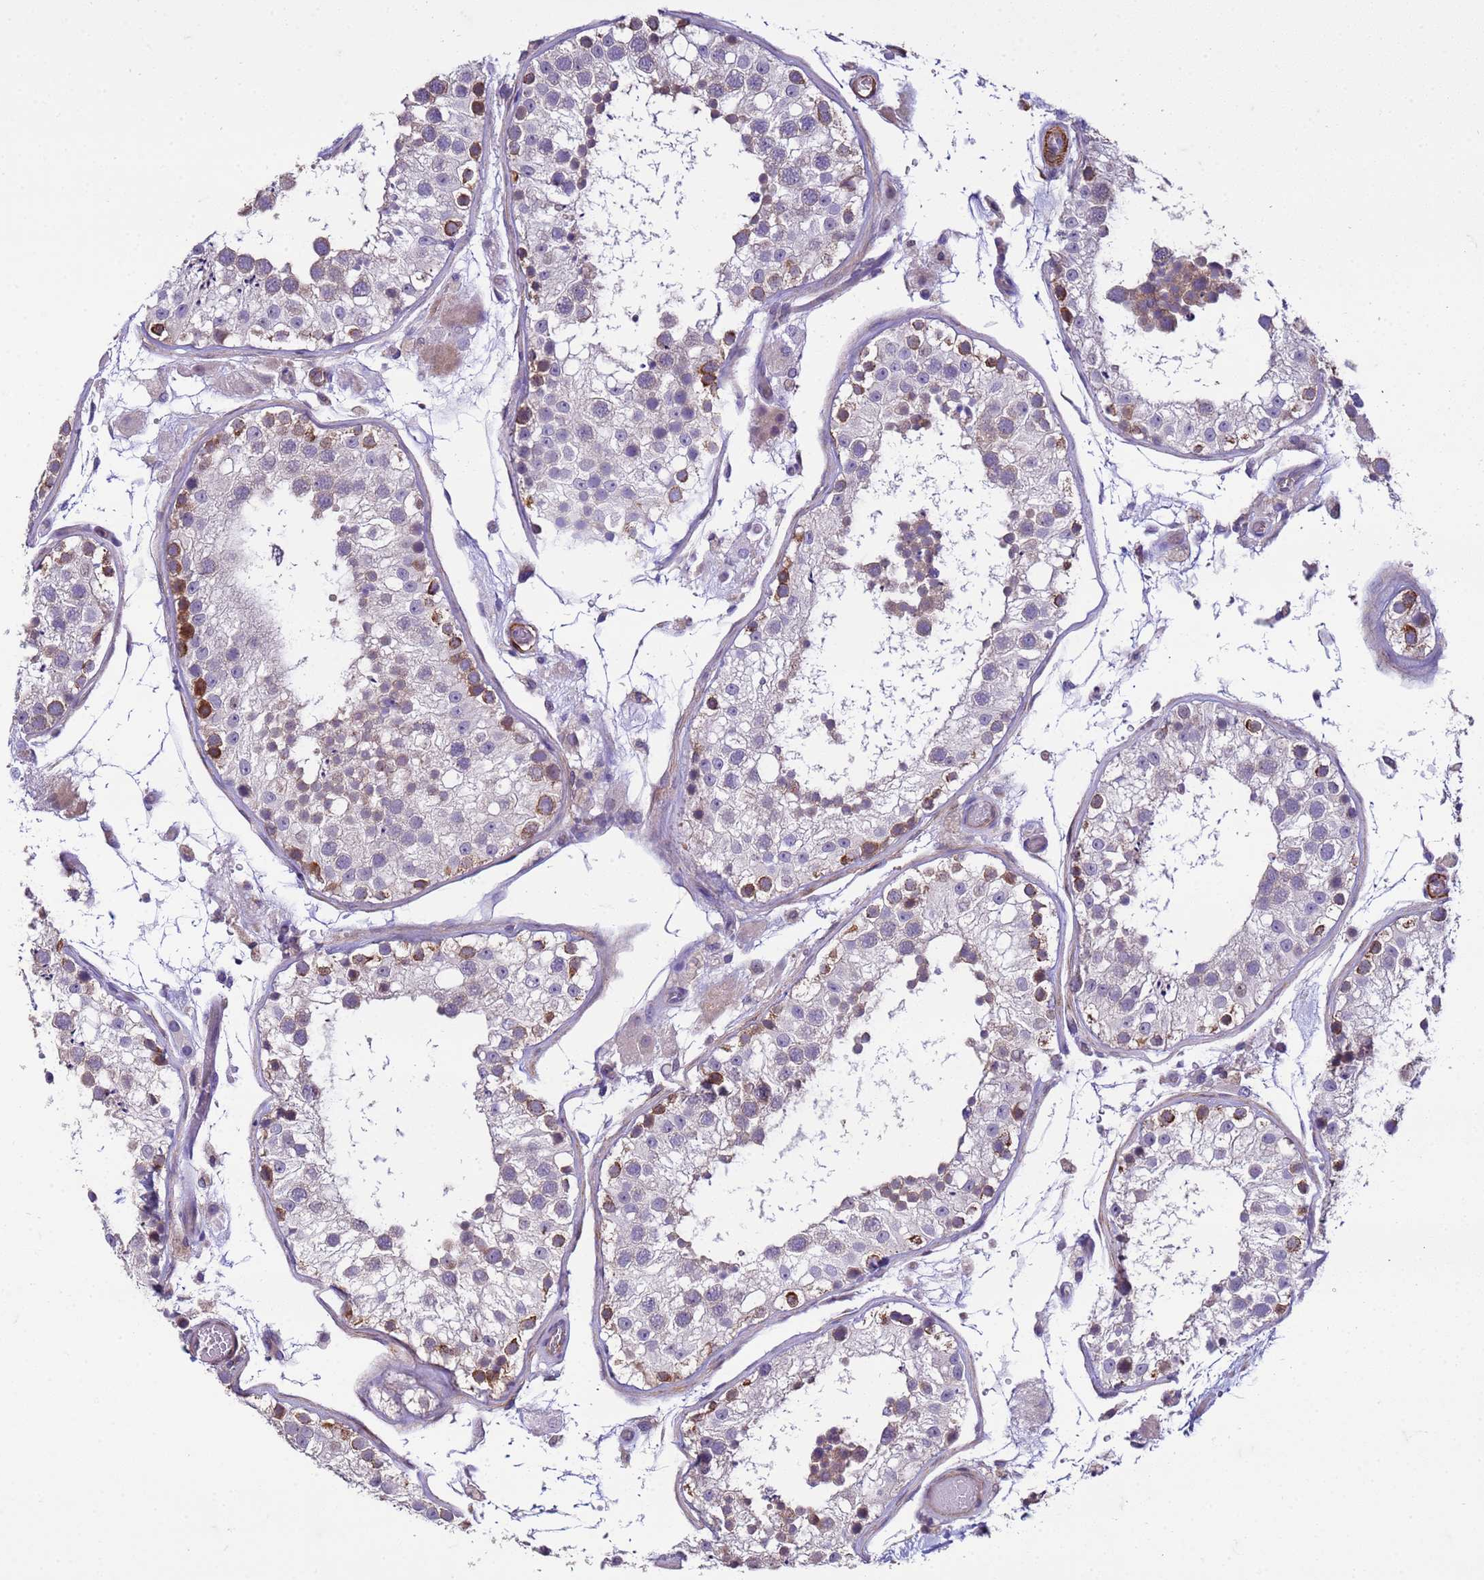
{"staining": {"intensity": "strong", "quantity": "<25%", "location": "cytoplasmic/membranous"}, "tissue": "testis", "cell_type": "Cells in seminiferous ducts", "image_type": "normal", "snomed": [{"axis": "morphology", "description": "Normal tissue, NOS"}, {"axis": "topography", "description": "Testis"}], "caption": "The photomicrograph reveals immunohistochemical staining of benign testis. There is strong cytoplasmic/membranous expression is identified in approximately <25% of cells in seminiferous ducts. (brown staining indicates protein expression, while blue staining denotes nuclei).", "gene": "GEN1", "patient": {"sex": "male", "age": 26}}